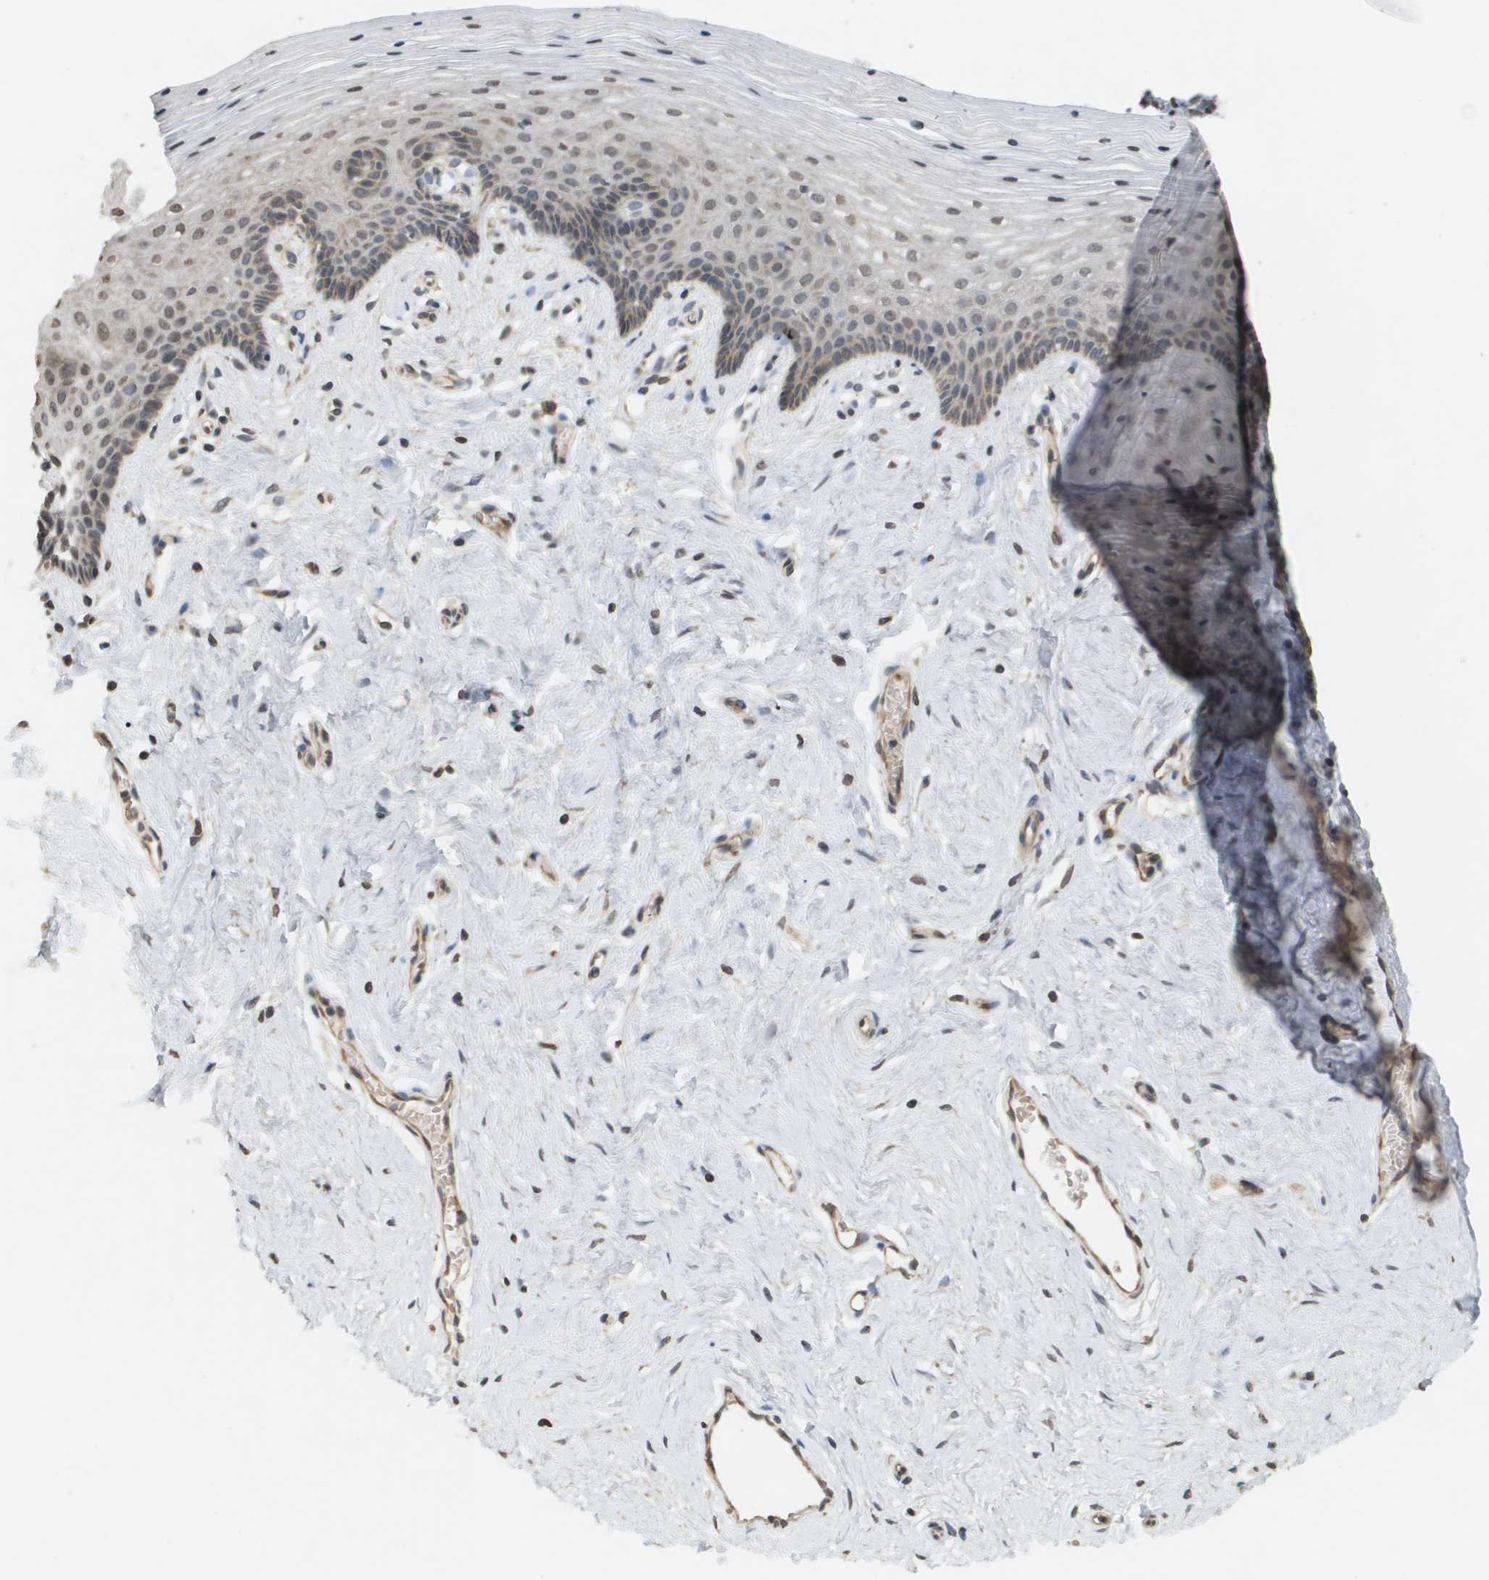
{"staining": {"intensity": "moderate", "quantity": "<25%", "location": "cytoplasmic/membranous"}, "tissue": "vagina", "cell_type": "Squamous epithelial cells", "image_type": "normal", "snomed": [{"axis": "morphology", "description": "Normal tissue, NOS"}, {"axis": "topography", "description": "Vagina"}], "caption": "Immunohistochemical staining of unremarkable vagina displays <25% levels of moderate cytoplasmic/membranous protein expression in approximately <25% of squamous epithelial cells. Nuclei are stained in blue.", "gene": "RAB21", "patient": {"sex": "female", "age": 32}}